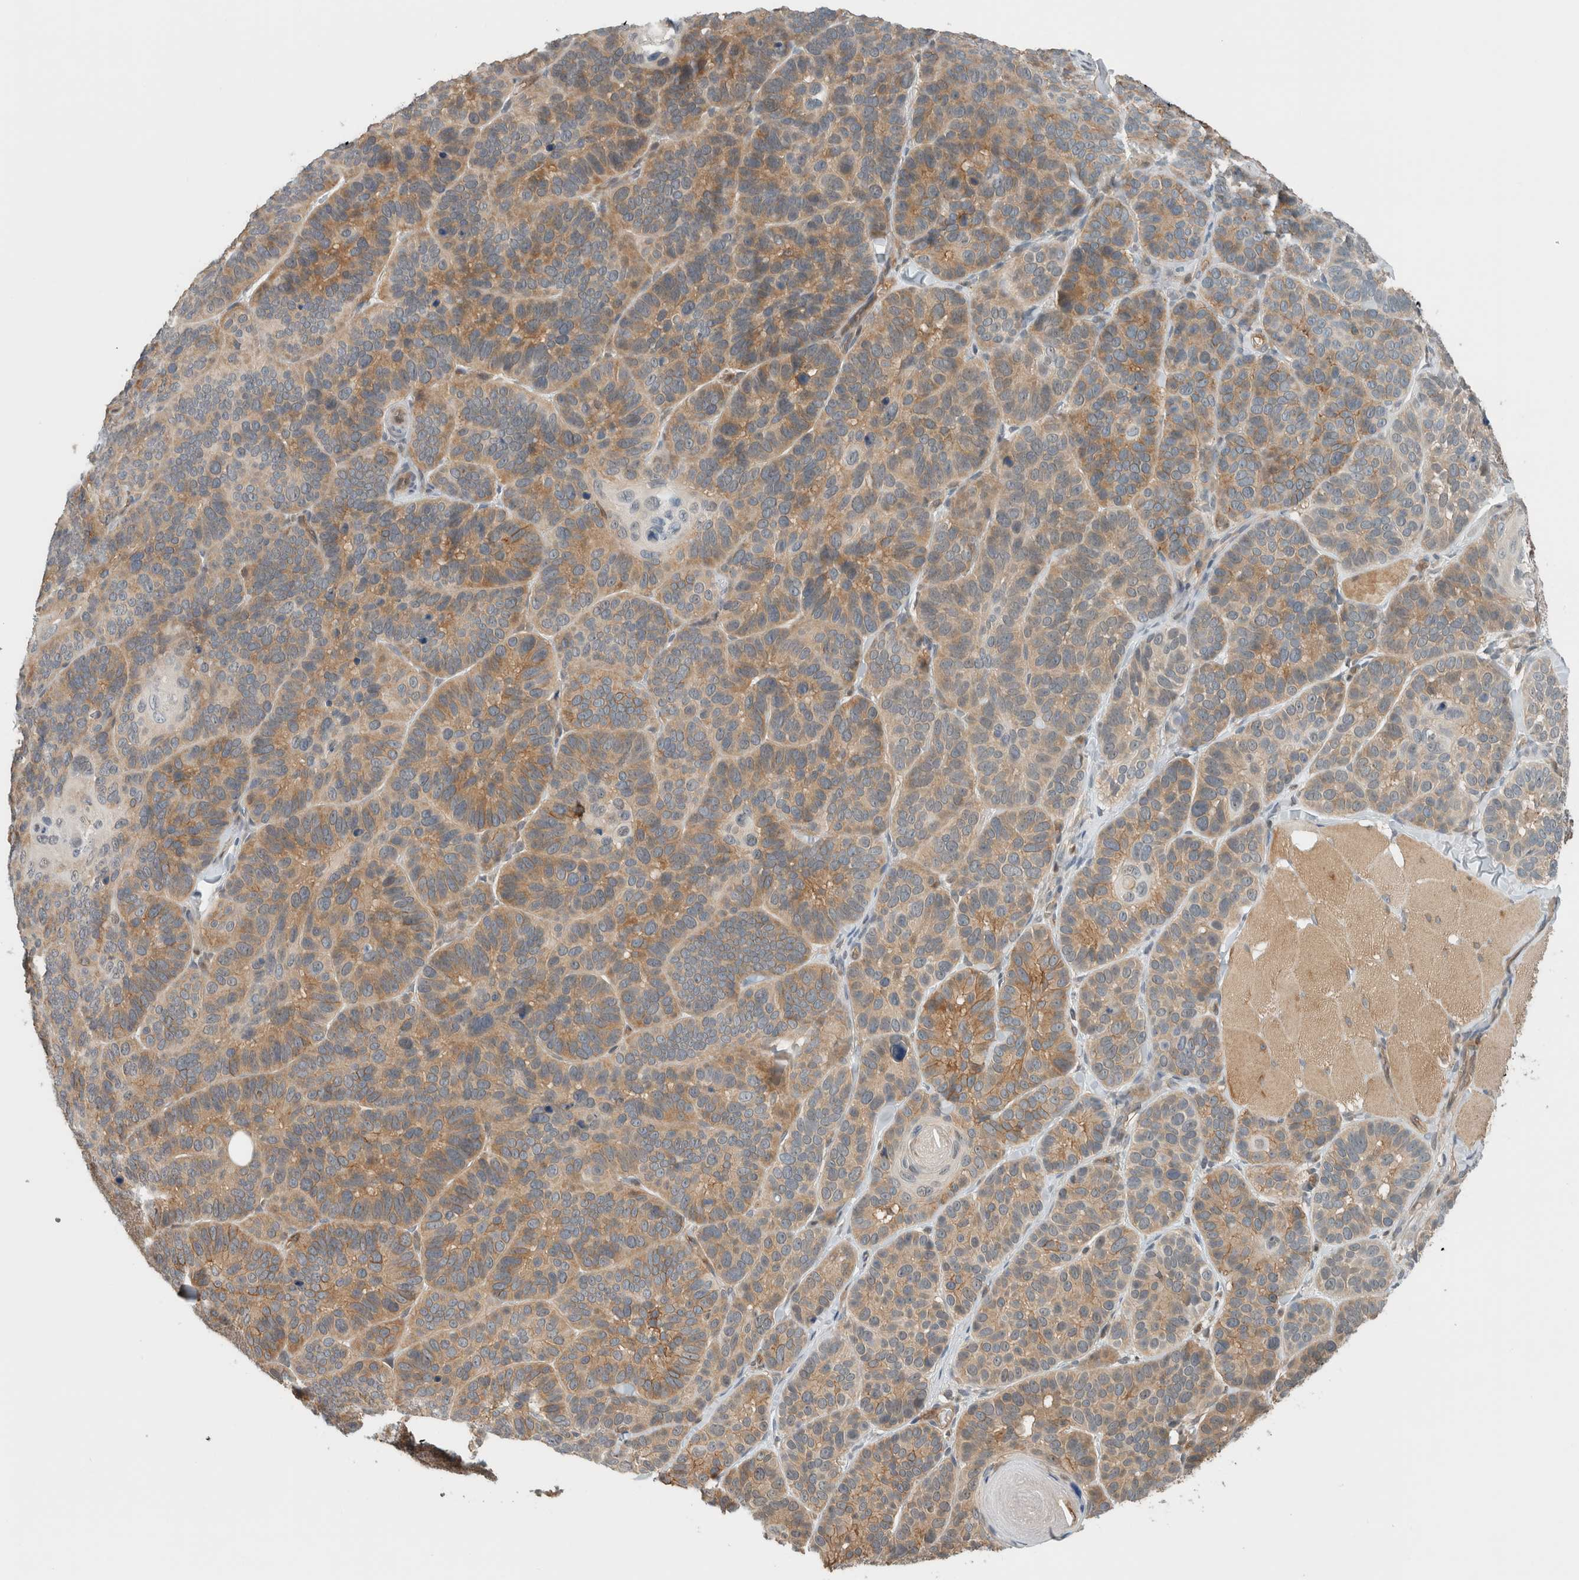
{"staining": {"intensity": "moderate", "quantity": ">75%", "location": "cytoplasmic/membranous"}, "tissue": "skin cancer", "cell_type": "Tumor cells", "image_type": "cancer", "snomed": [{"axis": "morphology", "description": "Basal cell carcinoma"}, {"axis": "topography", "description": "Skin"}], "caption": "DAB (3,3'-diaminobenzidine) immunohistochemical staining of skin basal cell carcinoma exhibits moderate cytoplasmic/membranous protein expression in about >75% of tumor cells.", "gene": "PFDN4", "patient": {"sex": "male", "age": 62}}